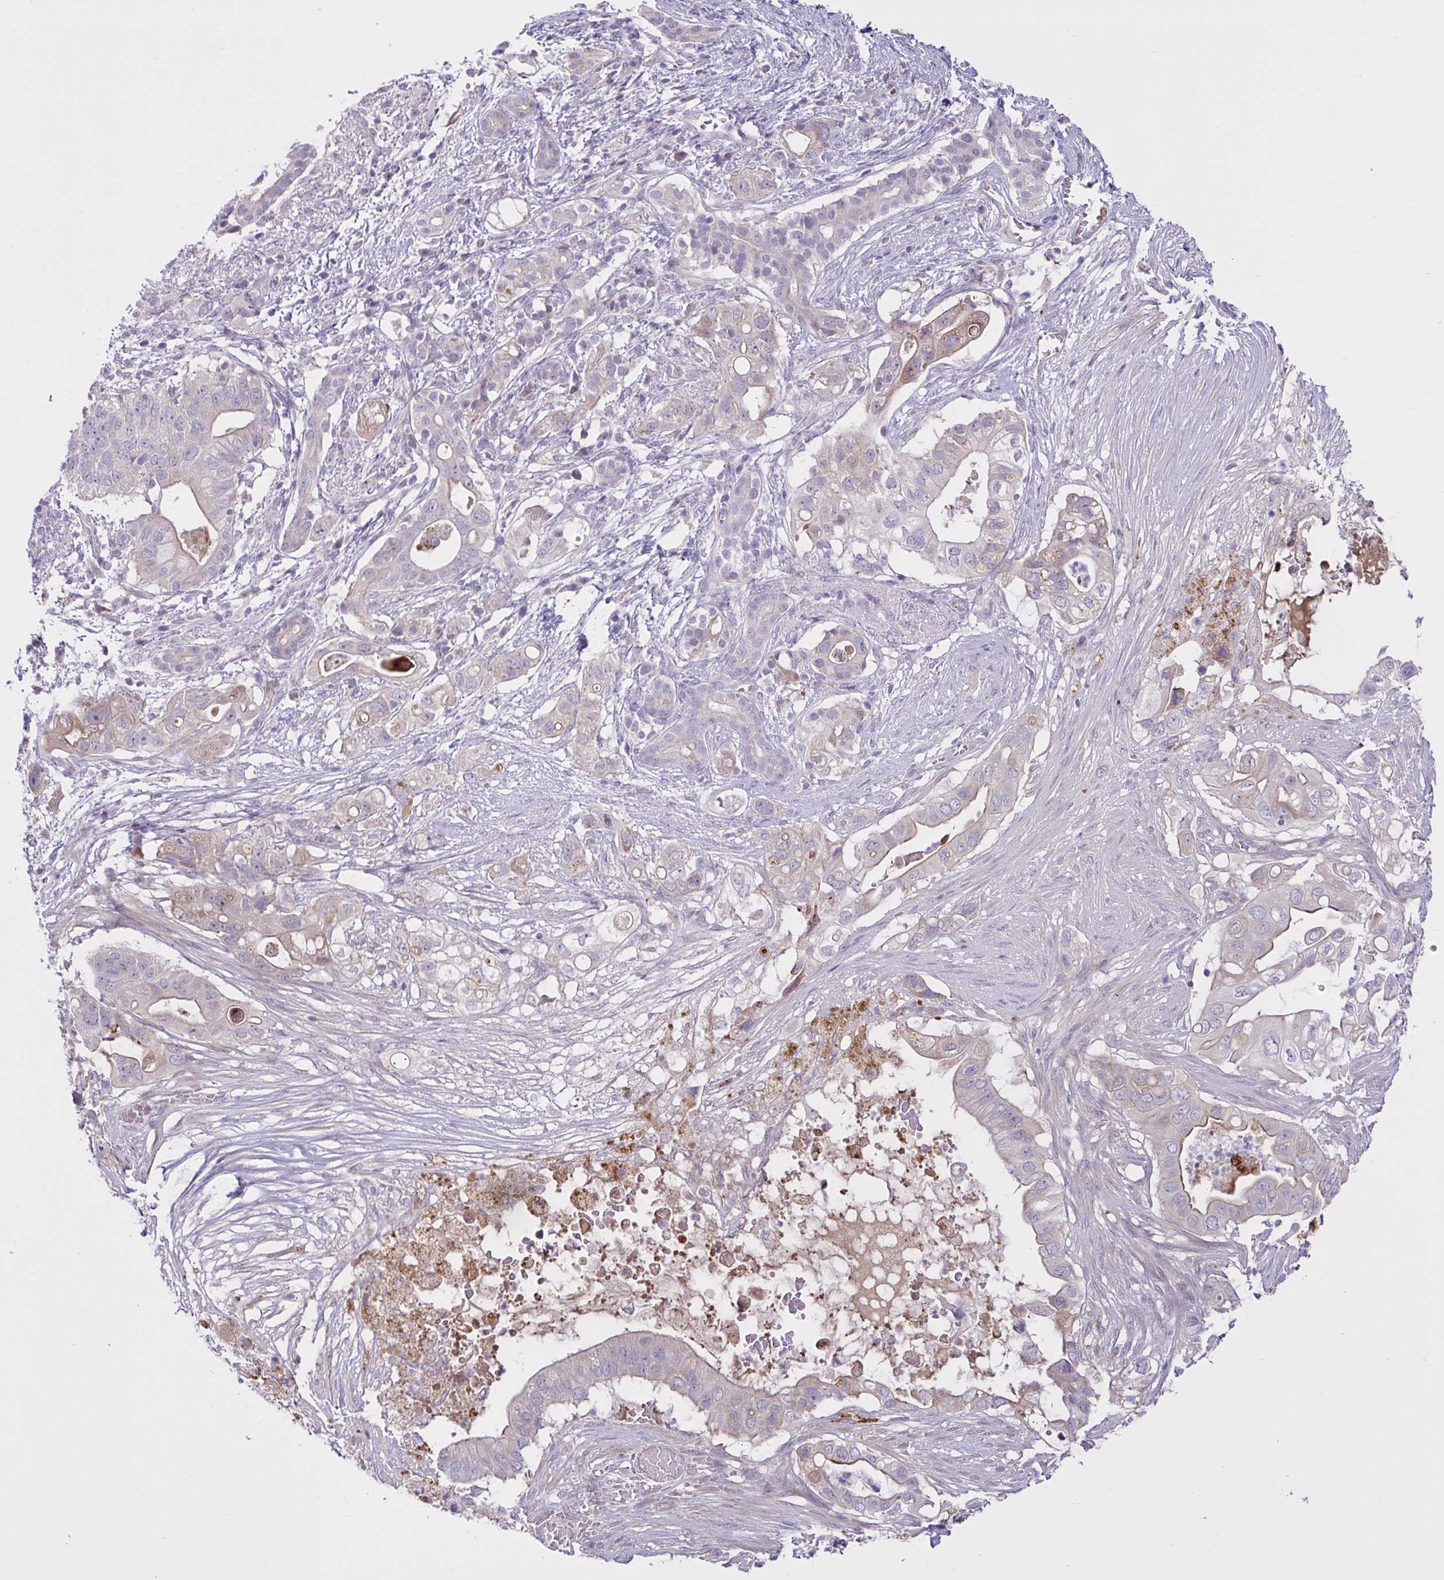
{"staining": {"intensity": "weak", "quantity": "<25%", "location": "cytoplasmic/membranous"}, "tissue": "pancreatic cancer", "cell_type": "Tumor cells", "image_type": "cancer", "snomed": [{"axis": "morphology", "description": "Adenocarcinoma, NOS"}, {"axis": "topography", "description": "Pancreas"}], "caption": "This is an IHC micrograph of human pancreatic cancer (adenocarcinoma). There is no expression in tumor cells.", "gene": "SYNPO2L", "patient": {"sex": "female", "age": 72}}